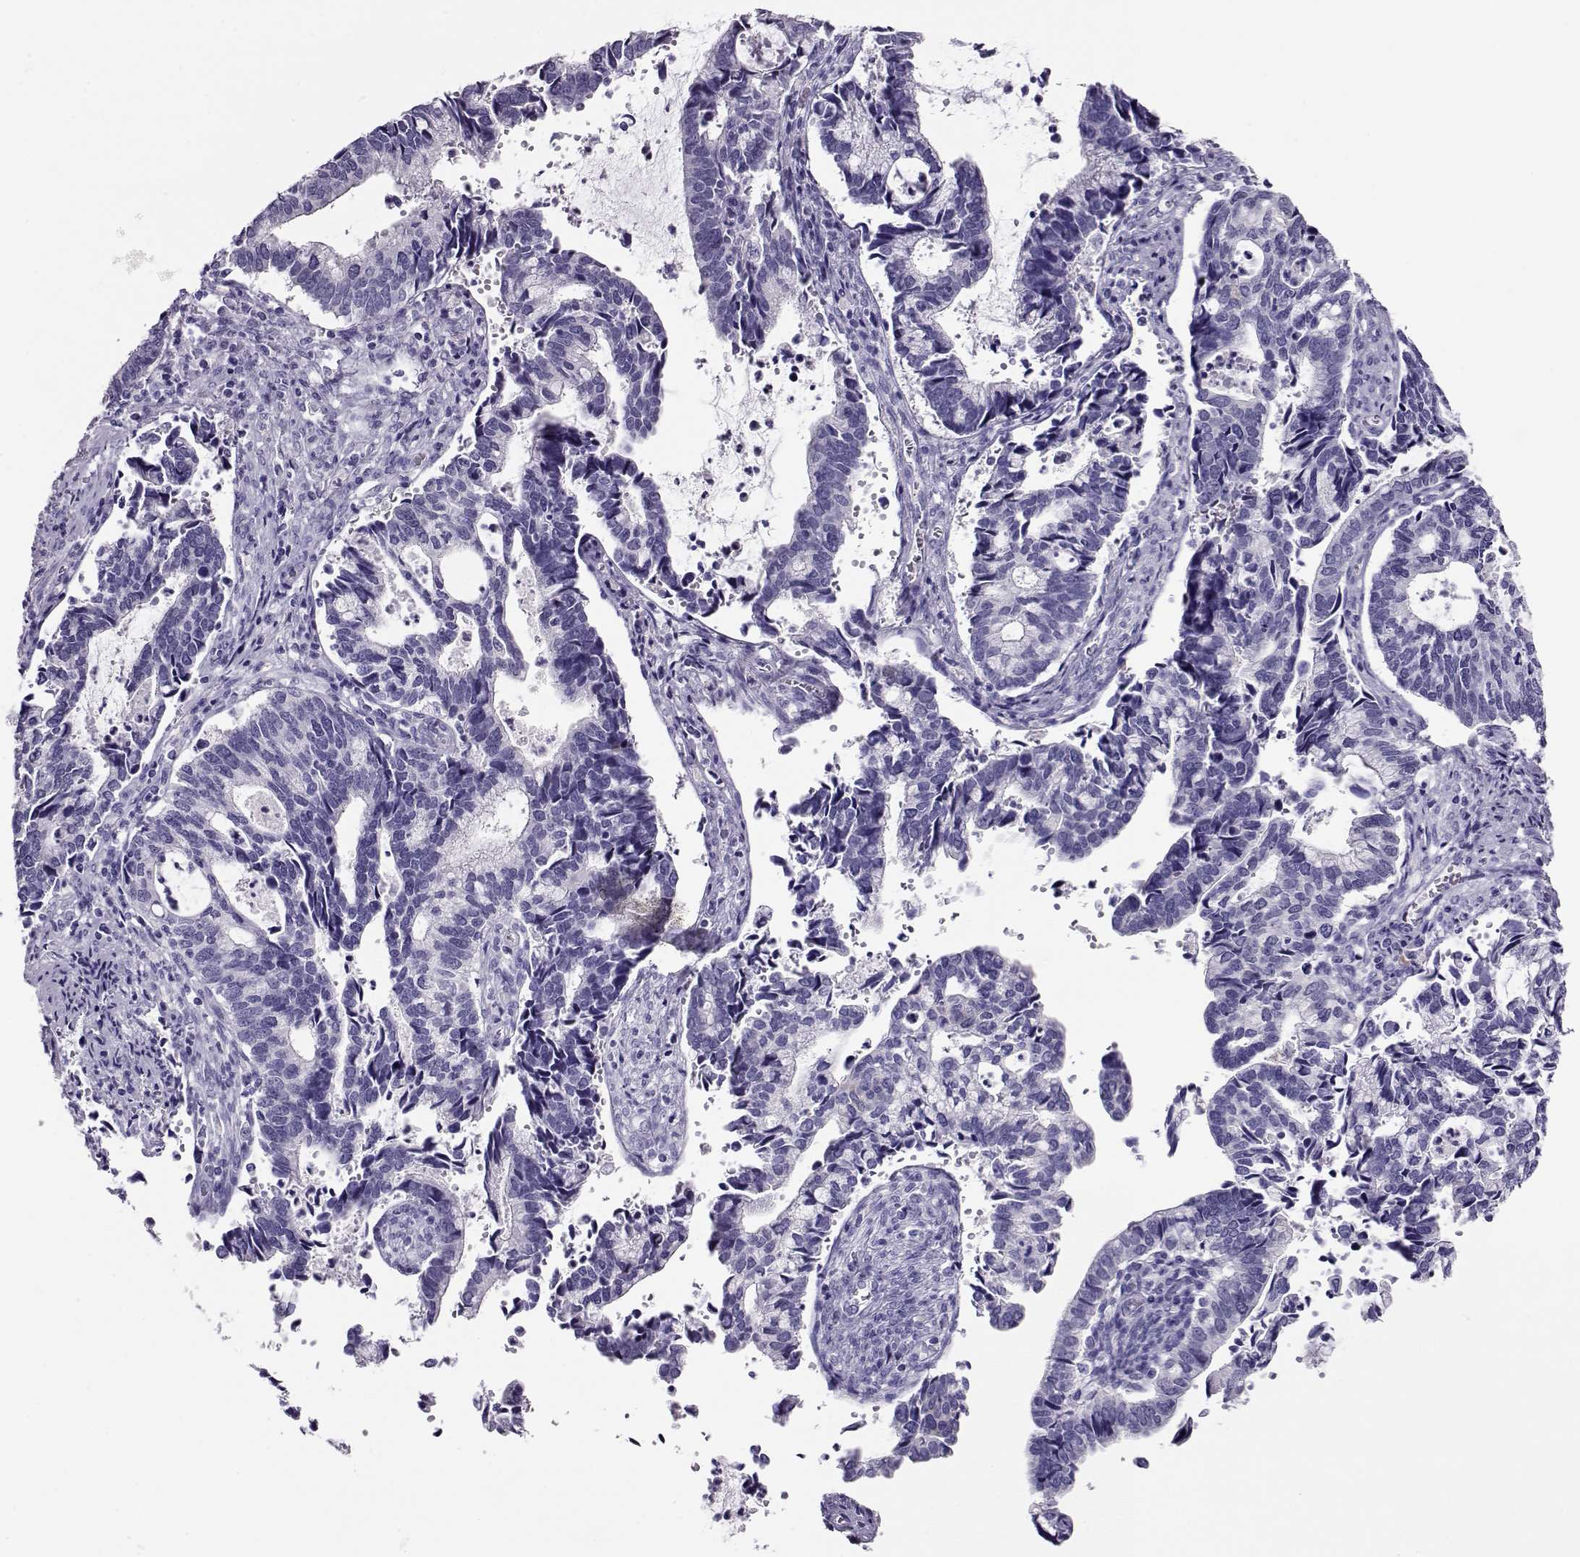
{"staining": {"intensity": "negative", "quantity": "none", "location": "none"}, "tissue": "cervical cancer", "cell_type": "Tumor cells", "image_type": "cancer", "snomed": [{"axis": "morphology", "description": "Adenocarcinoma, NOS"}, {"axis": "topography", "description": "Cervix"}], "caption": "The photomicrograph reveals no staining of tumor cells in cervical cancer.", "gene": "CRX", "patient": {"sex": "female", "age": 42}}